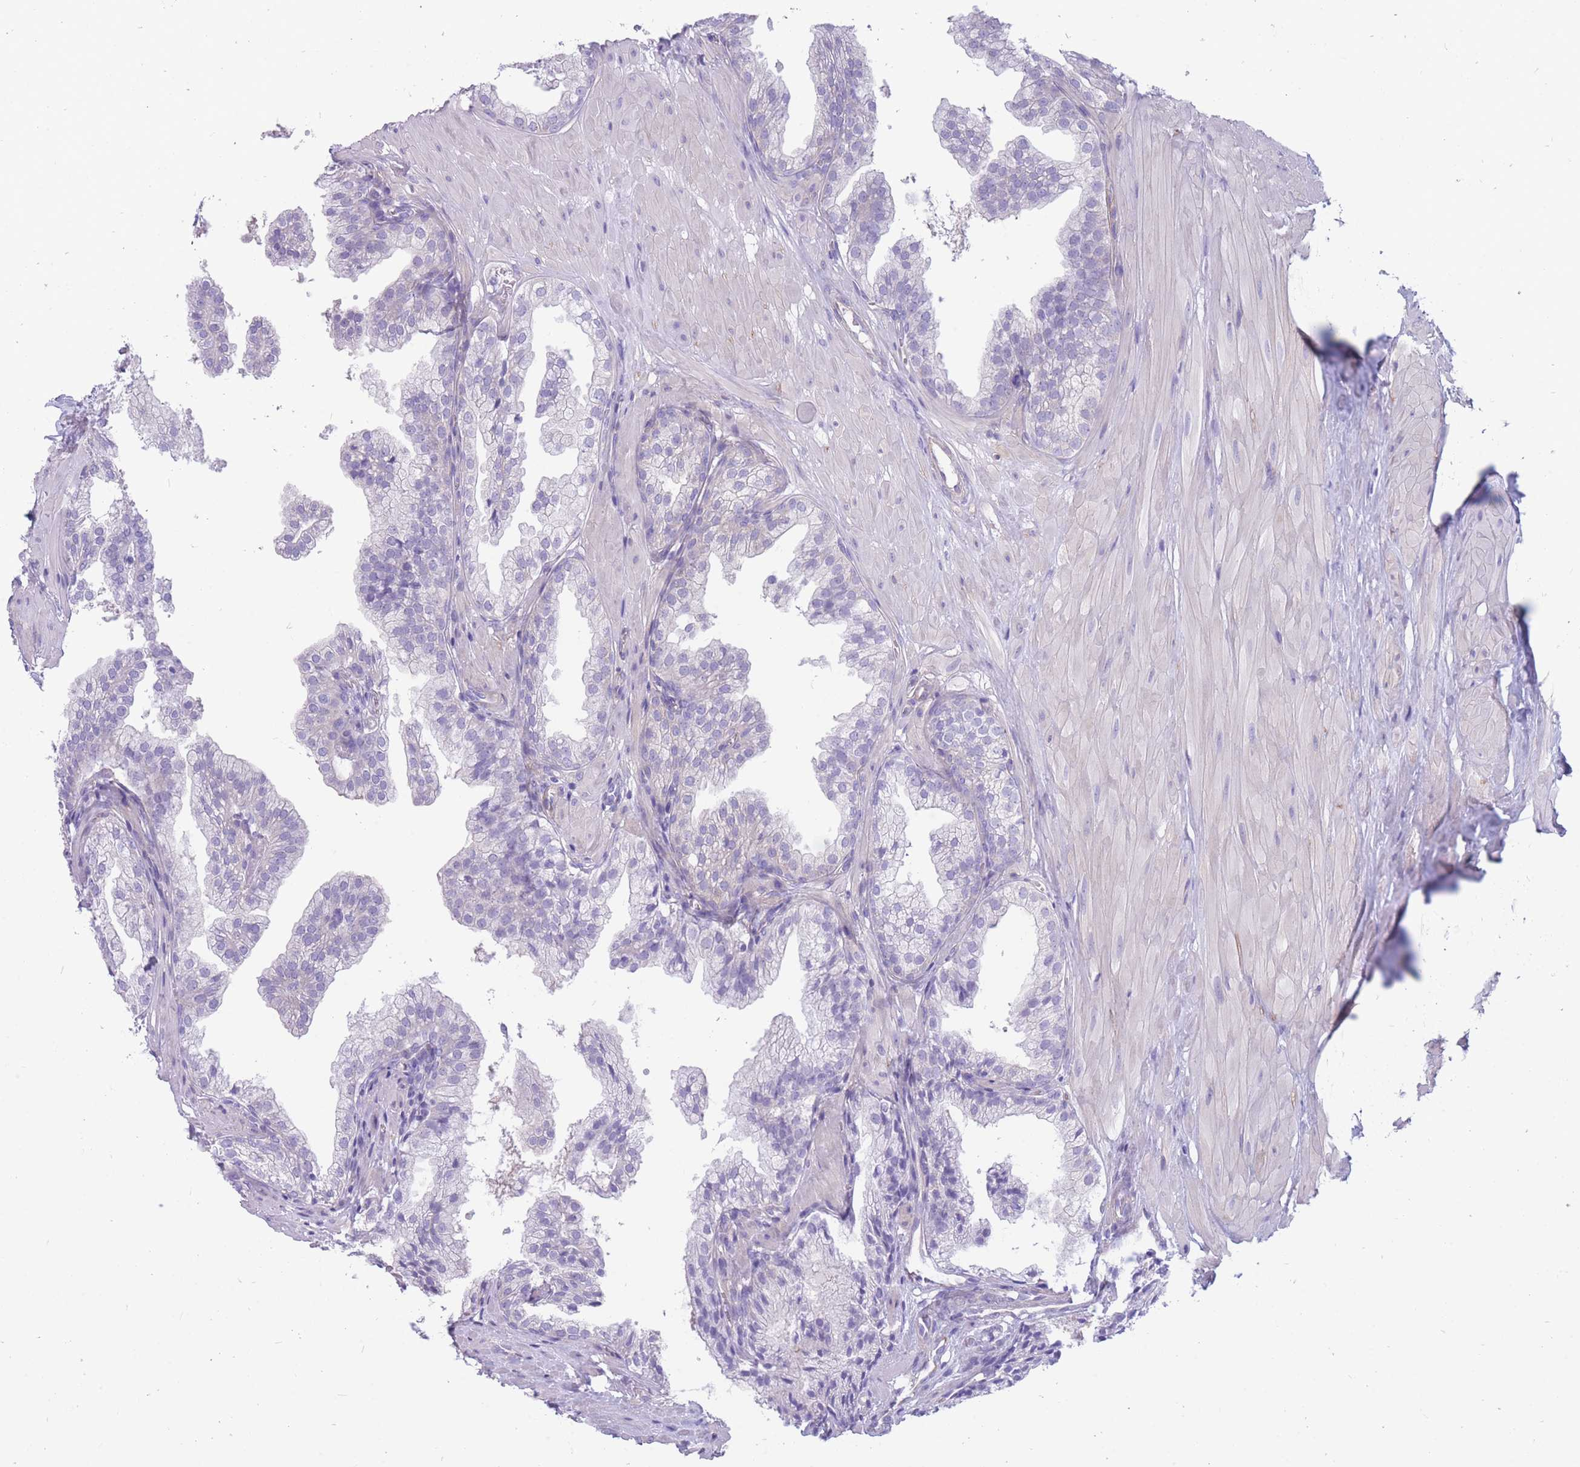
{"staining": {"intensity": "negative", "quantity": "none", "location": "none"}, "tissue": "prostate", "cell_type": "Glandular cells", "image_type": "normal", "snomed": [{"axis": "morphology", "description": "Normal tissue, NOS"}, {"axis": "topography", "description": "Prostate"}, {"axis": "topography", "description": "Peripheral nerve tissue"}], "caption": "A high-resolution image shows immunohistochemistry (IHC) staining of normal prostate, which exhibits no significant expression in glandular cells.", "gene": "MTSS2", "patient": {"sex": "male", "age": 55}}